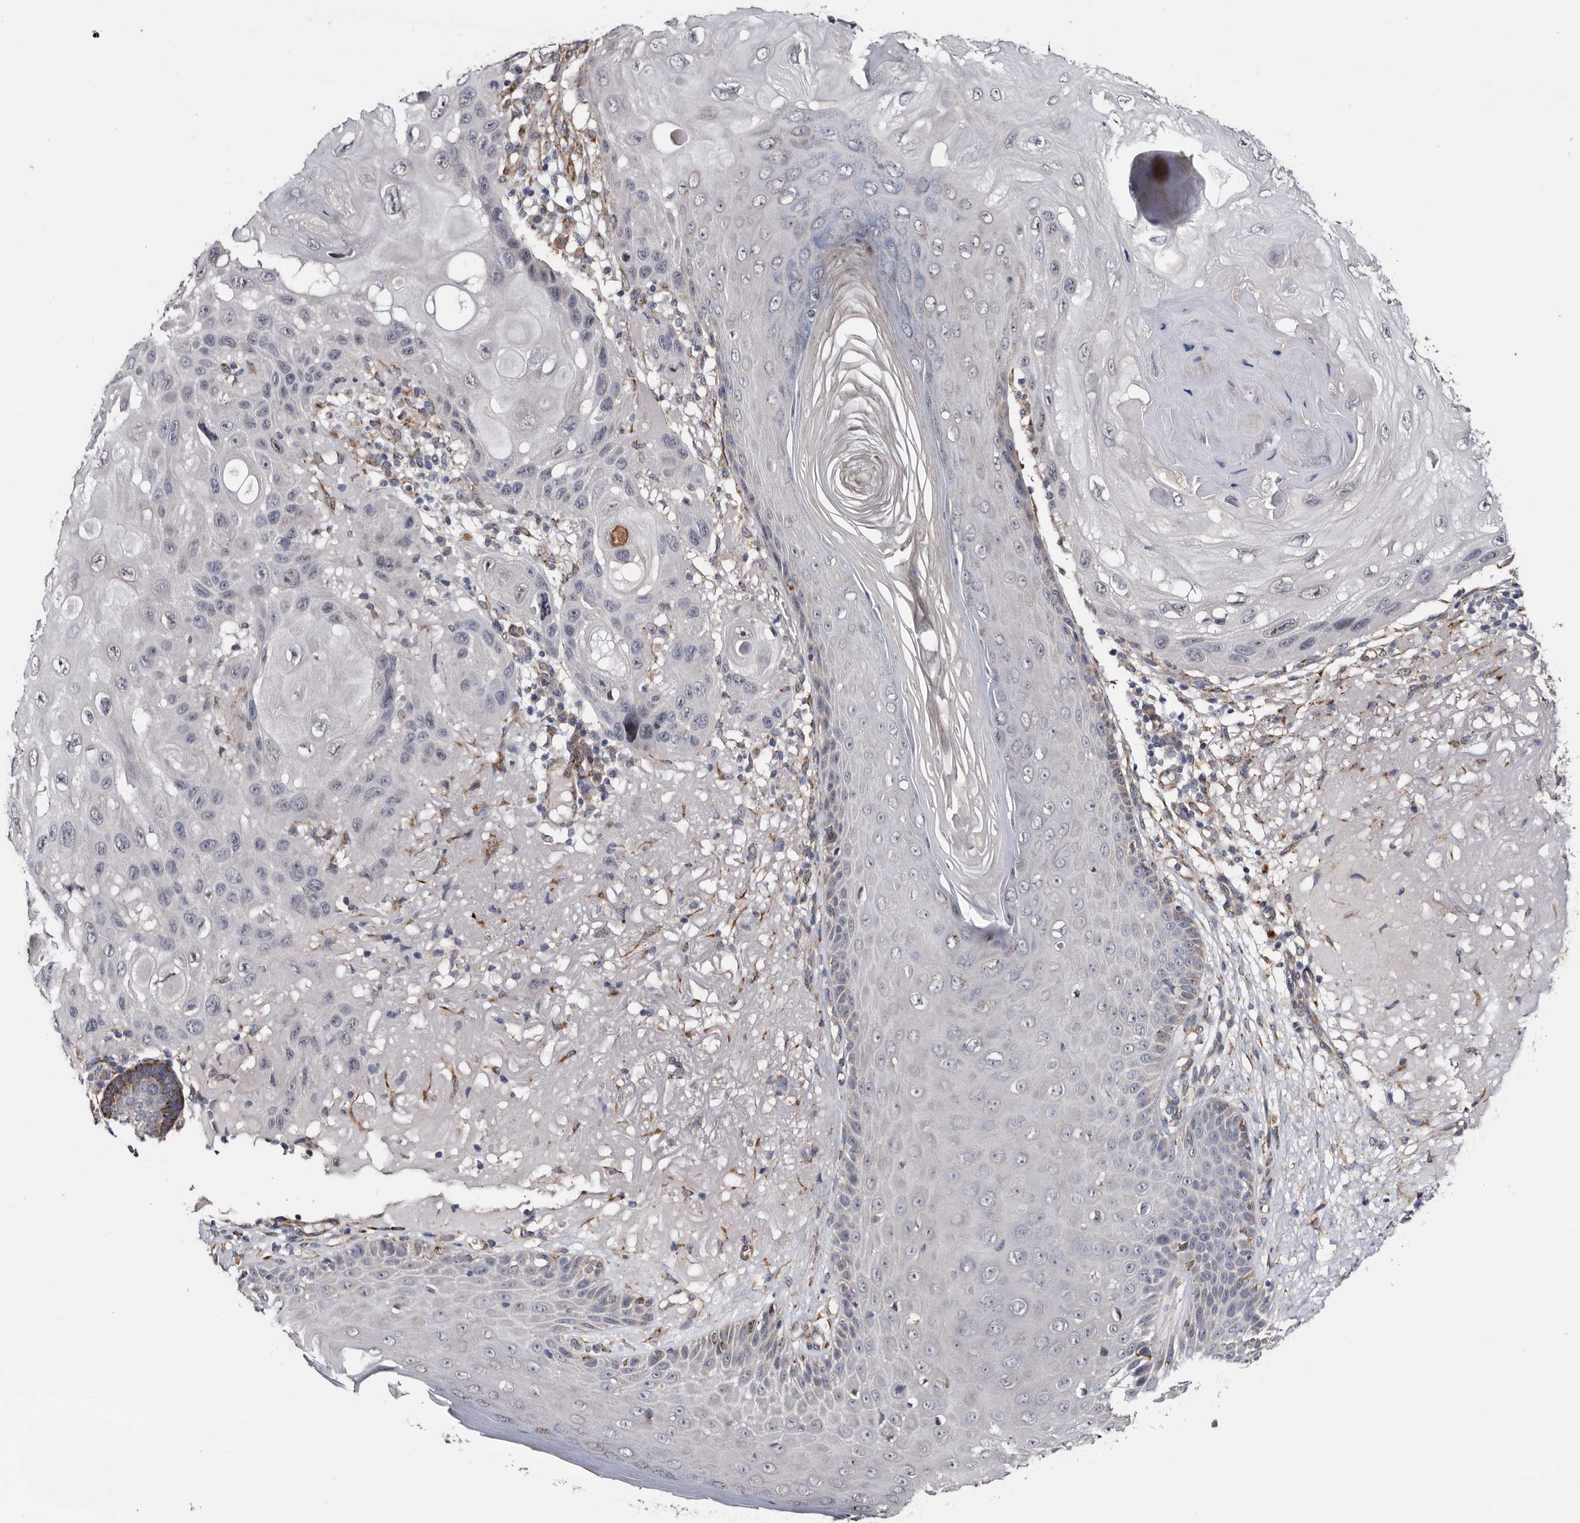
{"staining": {"intensity": "negative", "quantity": "none", "location": "none"}, "tissue": "skin cancer", "cell_type": "Tumor cells", "image_type": "cancer", "snomed": [{"axis": "morphology", "description": "Normal tissue, NOS"}, {"axis": "morphology", "description": "Squamous cell carcinoma, NOS"}, {"axis": "topography", "description": "Skin"}], "caption": "IHC of human skin squamous cell carcinoma shows no expression in tumor cells.", "gene": "ARMCX2", "patient": {"sex": "female", "age": 96}}